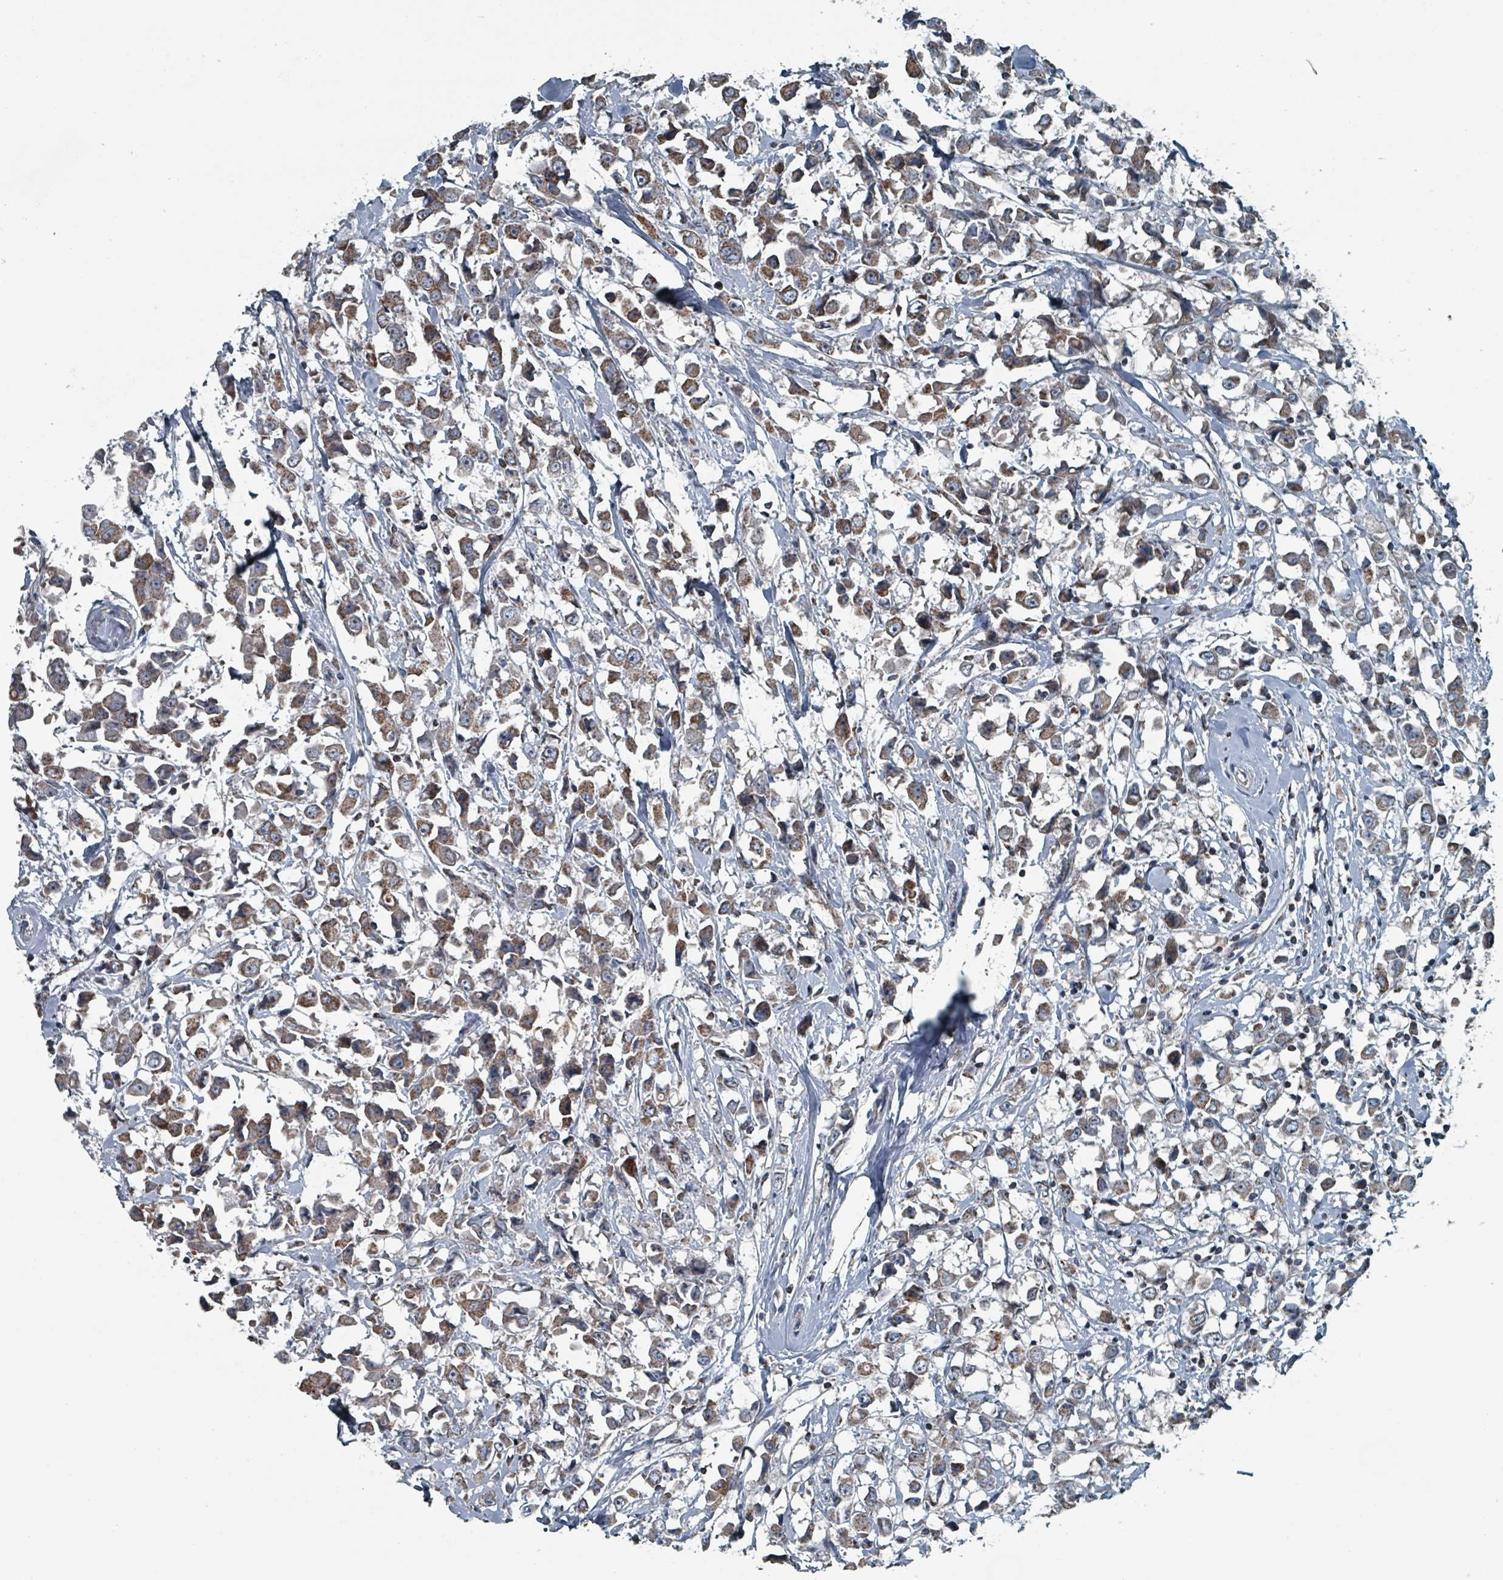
{"staining": {"intensity": "moderate", "quantity": ">75%", "location": "cytoplasmic/membranous"}, "tissue": "breast cancer", "cell_type": "Tumor cells", "image_type": "cancer", "snomed": [{"axis": "morphology", "description": "Duct carcinoma"}, {"axis": "topography", "description": "Breast"}], "caption": "Immunohistochemistry (IHC) (DAB) staining of human breast cancer (intraductal carcinoma) reveals moderate cytoplasmic/membranous protein expression in about >75% of tumor cells.", "gene": "ABHD18", "patient": {"sex": "female", "age": 61}}